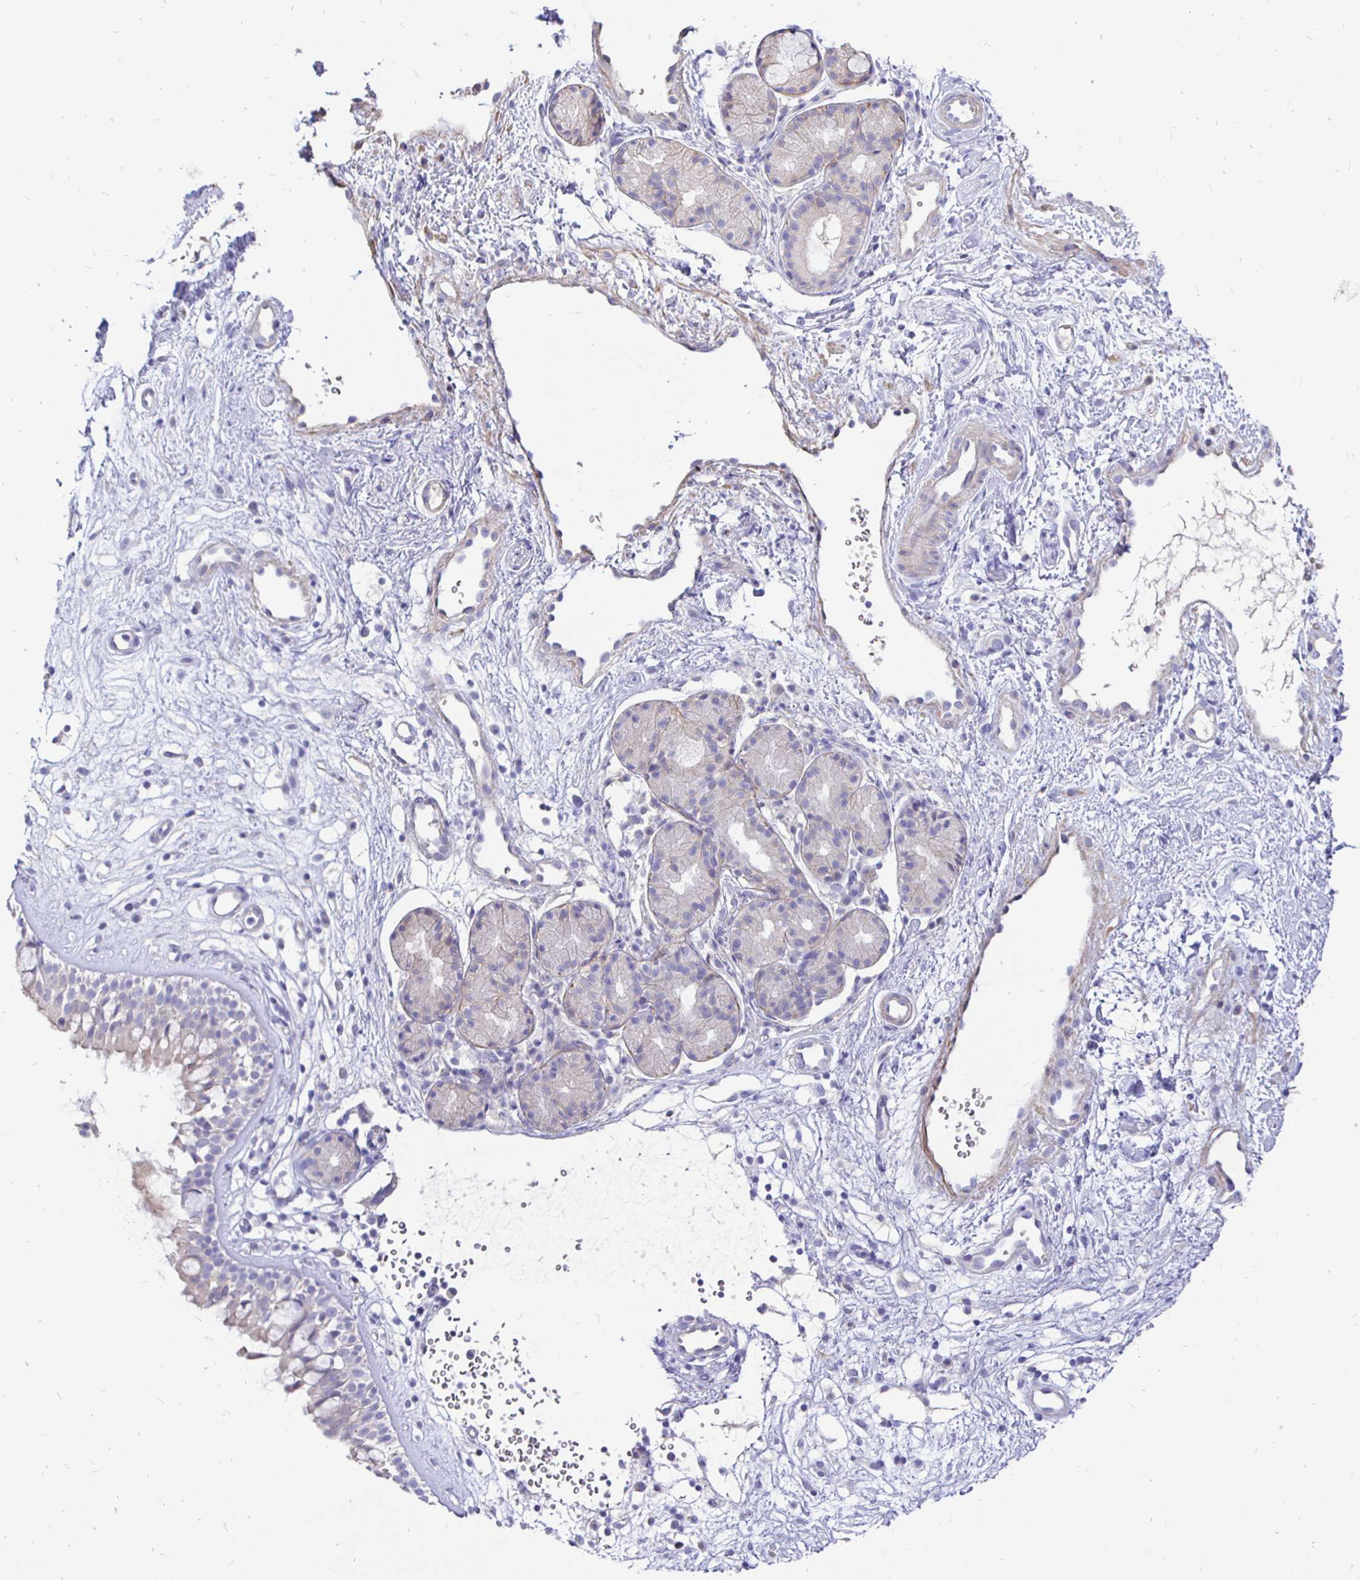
{"staining": {"intensity": "negative", "quantity": "none", "location": "none"}, "tissue": "nasopharynx", "cell_type": "Respiratory epithelial cells", "image_type": "normal", "snomed": [{"axis": "morphology", "description": "Normal tissue, NOS"}, {"axis": "topography", "description": "Nasopharynx"}], "caption": "An immunohistochemistry (IHC) photomicrograph of normal nasopharynx is shown. There is no staining in respiratory epithelial cells of nasopharynx.", "gene": "NECAB1", "patient": {"sex": "male", "age": 32}}